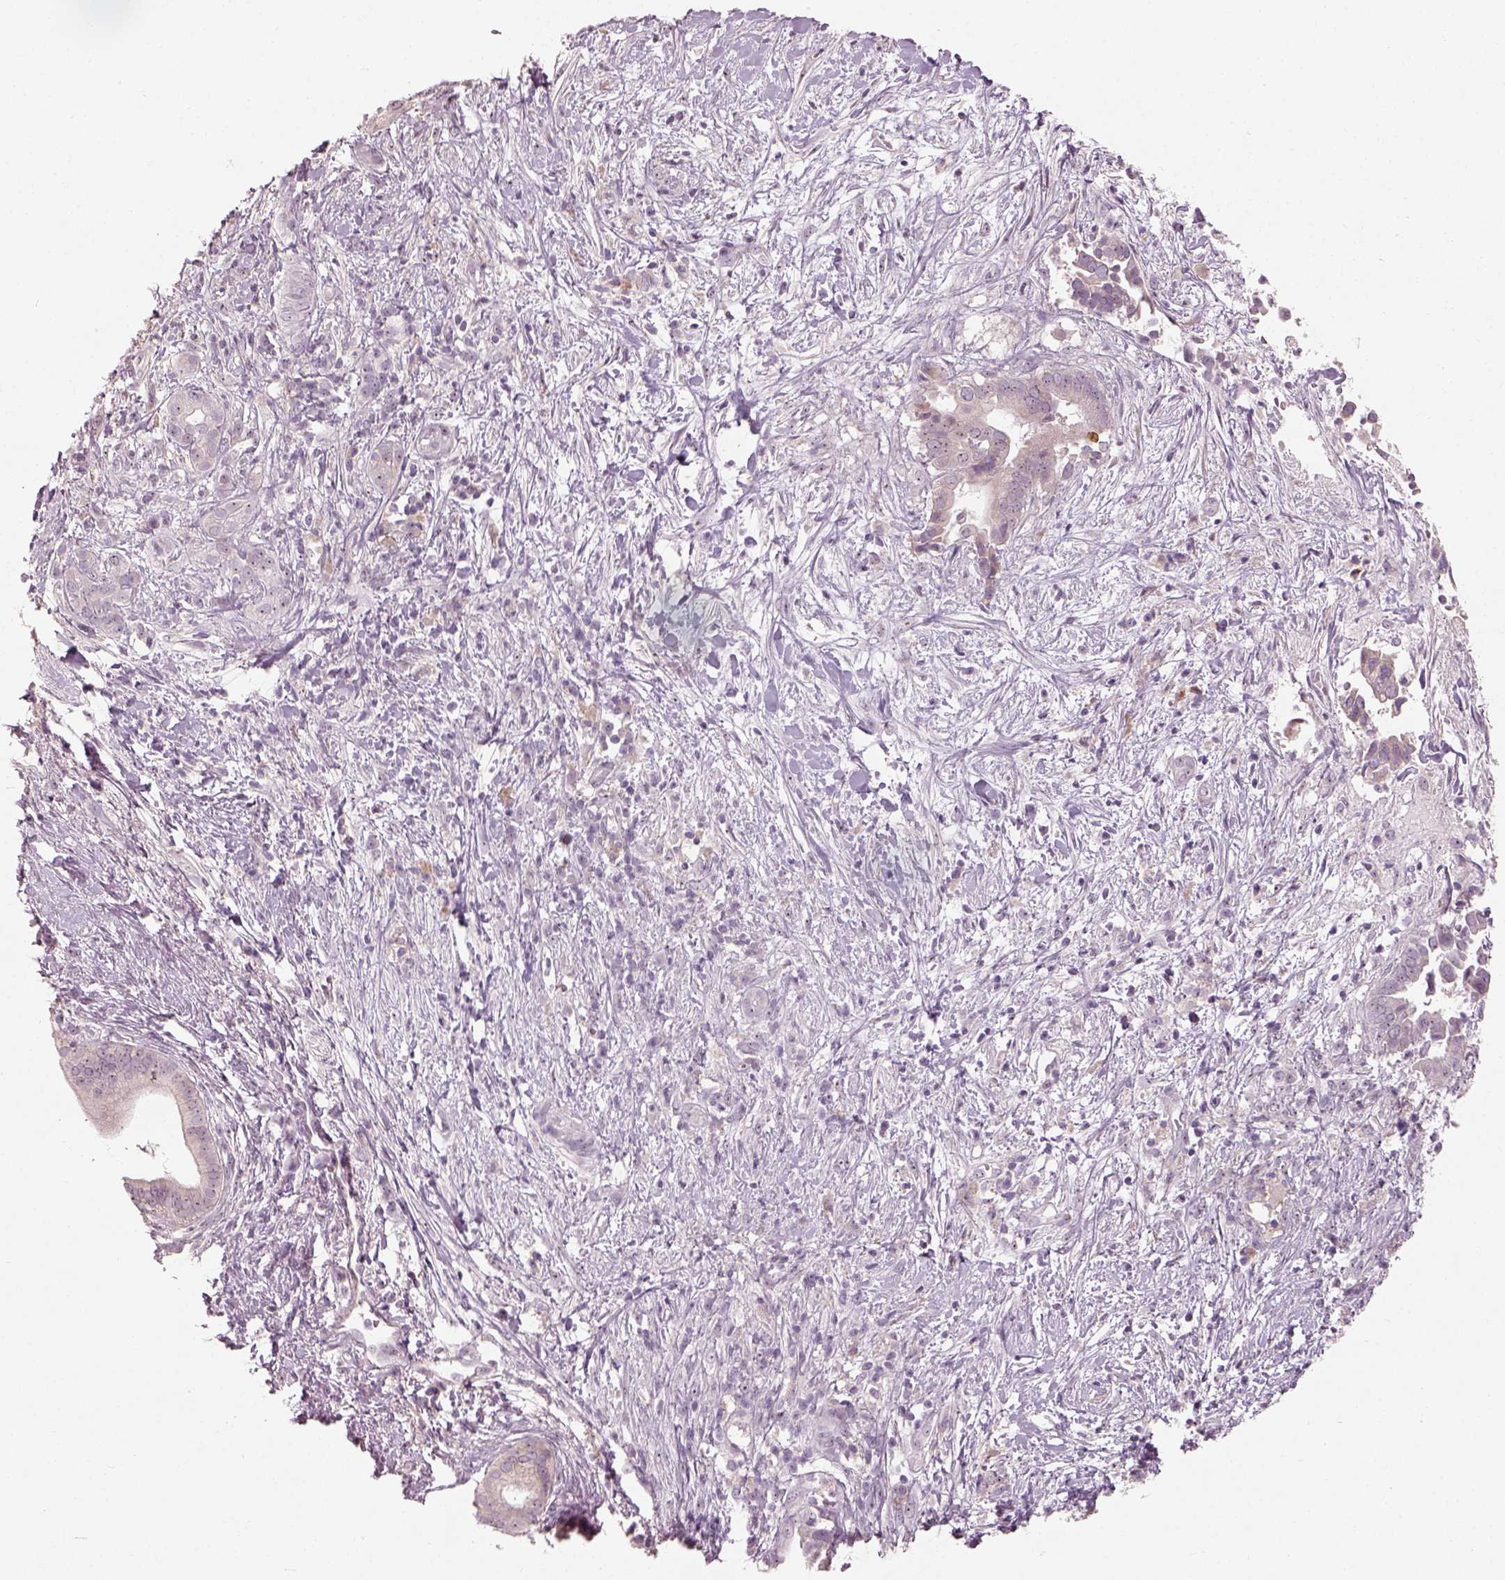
{"staining": {"intensity": "weak", "quantity": "<25%", "location": "cytoplasmic/membranous"}, "tissue": "pancreatic cancer", "cell_type": "Tumor cells", "image_type": "cancer", "snomed": [{"axis": "morphology", "description": "Adenocarcinoma, NOS"}, {"axis": "topography", "description": "Pancreas"}], "caption": "This is an immunohistochemistry (IHC) histopathology image of human pancreatic cancer (adenocarcinoma). There is no positivity in tumor cells.", "gene": "CDS1", "patient": {"sex": "male", "age": 61}}